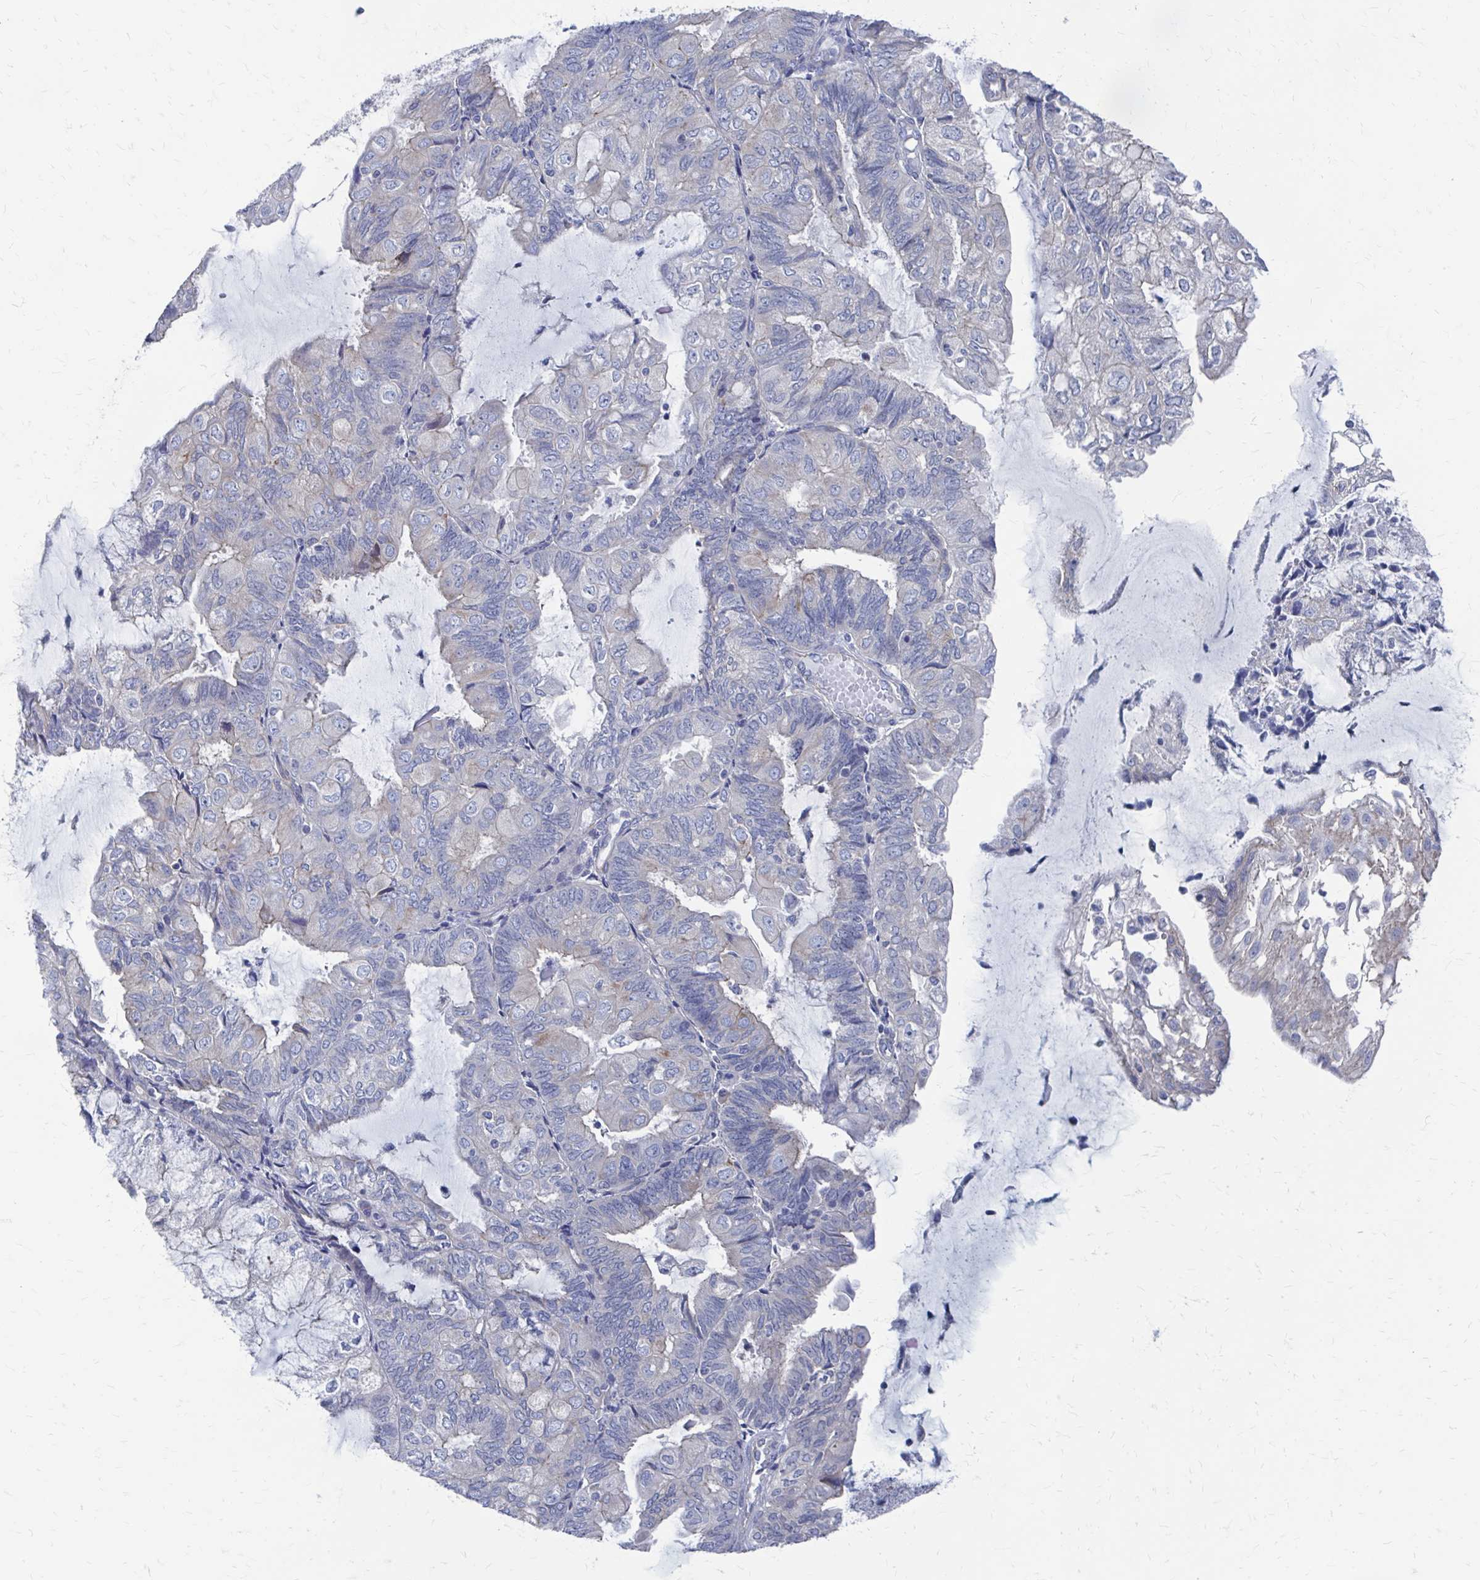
{"staining": {"intensity": "negative", "quantity": "none", "location": "none"}, "tissue": "endometrial cancer", "cell_type": "Tumor cells", "image_type": "cancer", "snomed": [{"axis": "morphology", "description": "Adenocarcinoma, NOS"}, {"axis": "topography", "description": "Endometrium"}], "caption": "Human endometrial adenocarcinoma stained for a protein using IHC demonstrates no positivity in tumor cells.", "gene": "PLEKHG7", "patient": {"sex": "female", "age": 81}}